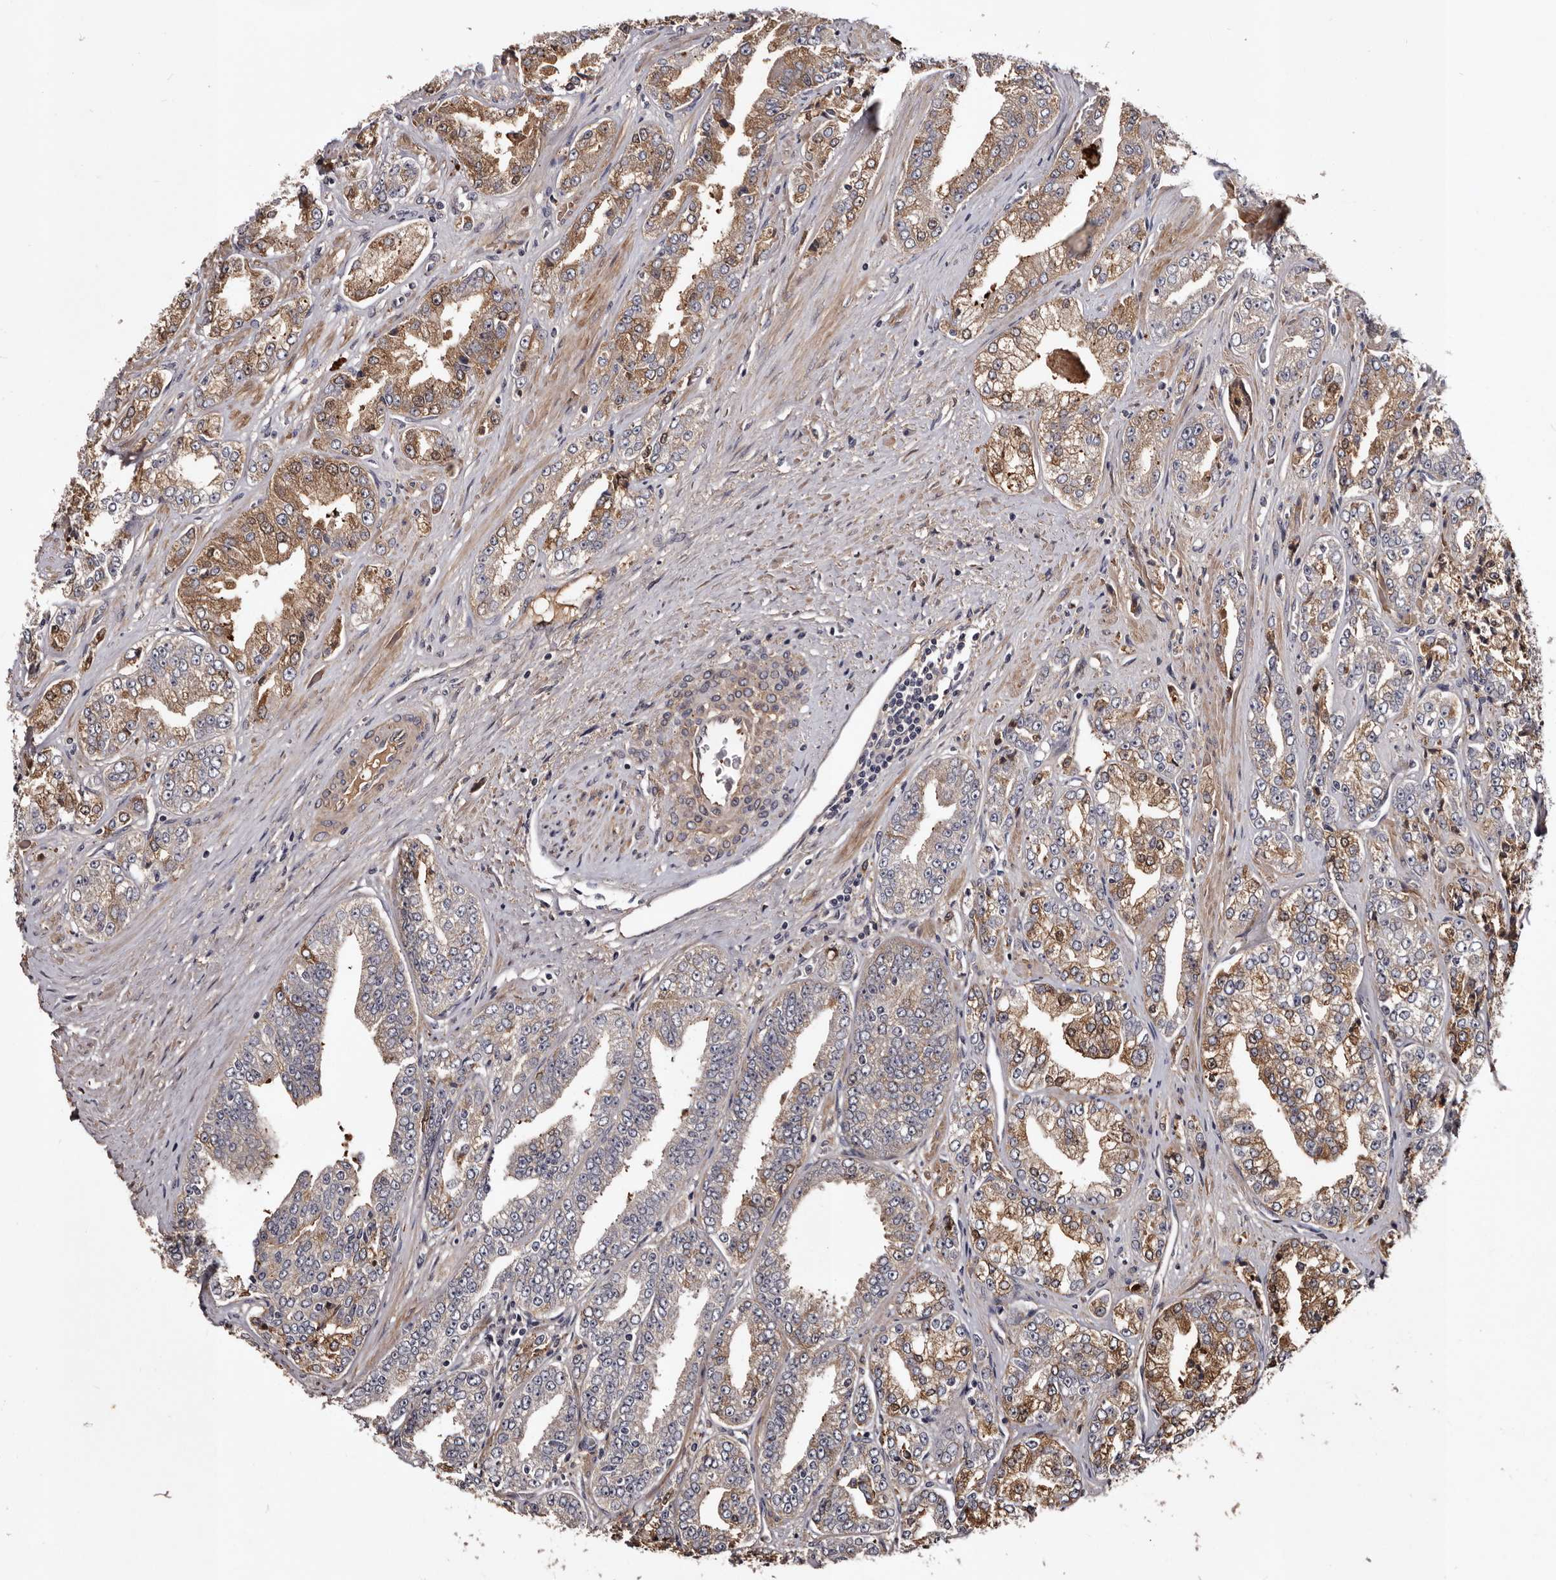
{"staining": {"intensity": "moderate", "quantity": "25%-75%", "location": "cytoplasmic/membranous"}, "tissue": "prostate cancer", "cell_type": "Tumor cells", "image_type": "cancer", "snomed": [{"axis": "morphology", "description": "Adenocarcinoma, High grade"}, {"axis": "topography", "description": "Prostate"}], "caption": "Prostate cancer was stained to show a protein in brown. There is medium levels of moderate cytoplasmic/membranous staining in about 25%-75% of tumor cells.", "gene": "CYP1B1", "patient": {"sex": "male", "age": 71}}